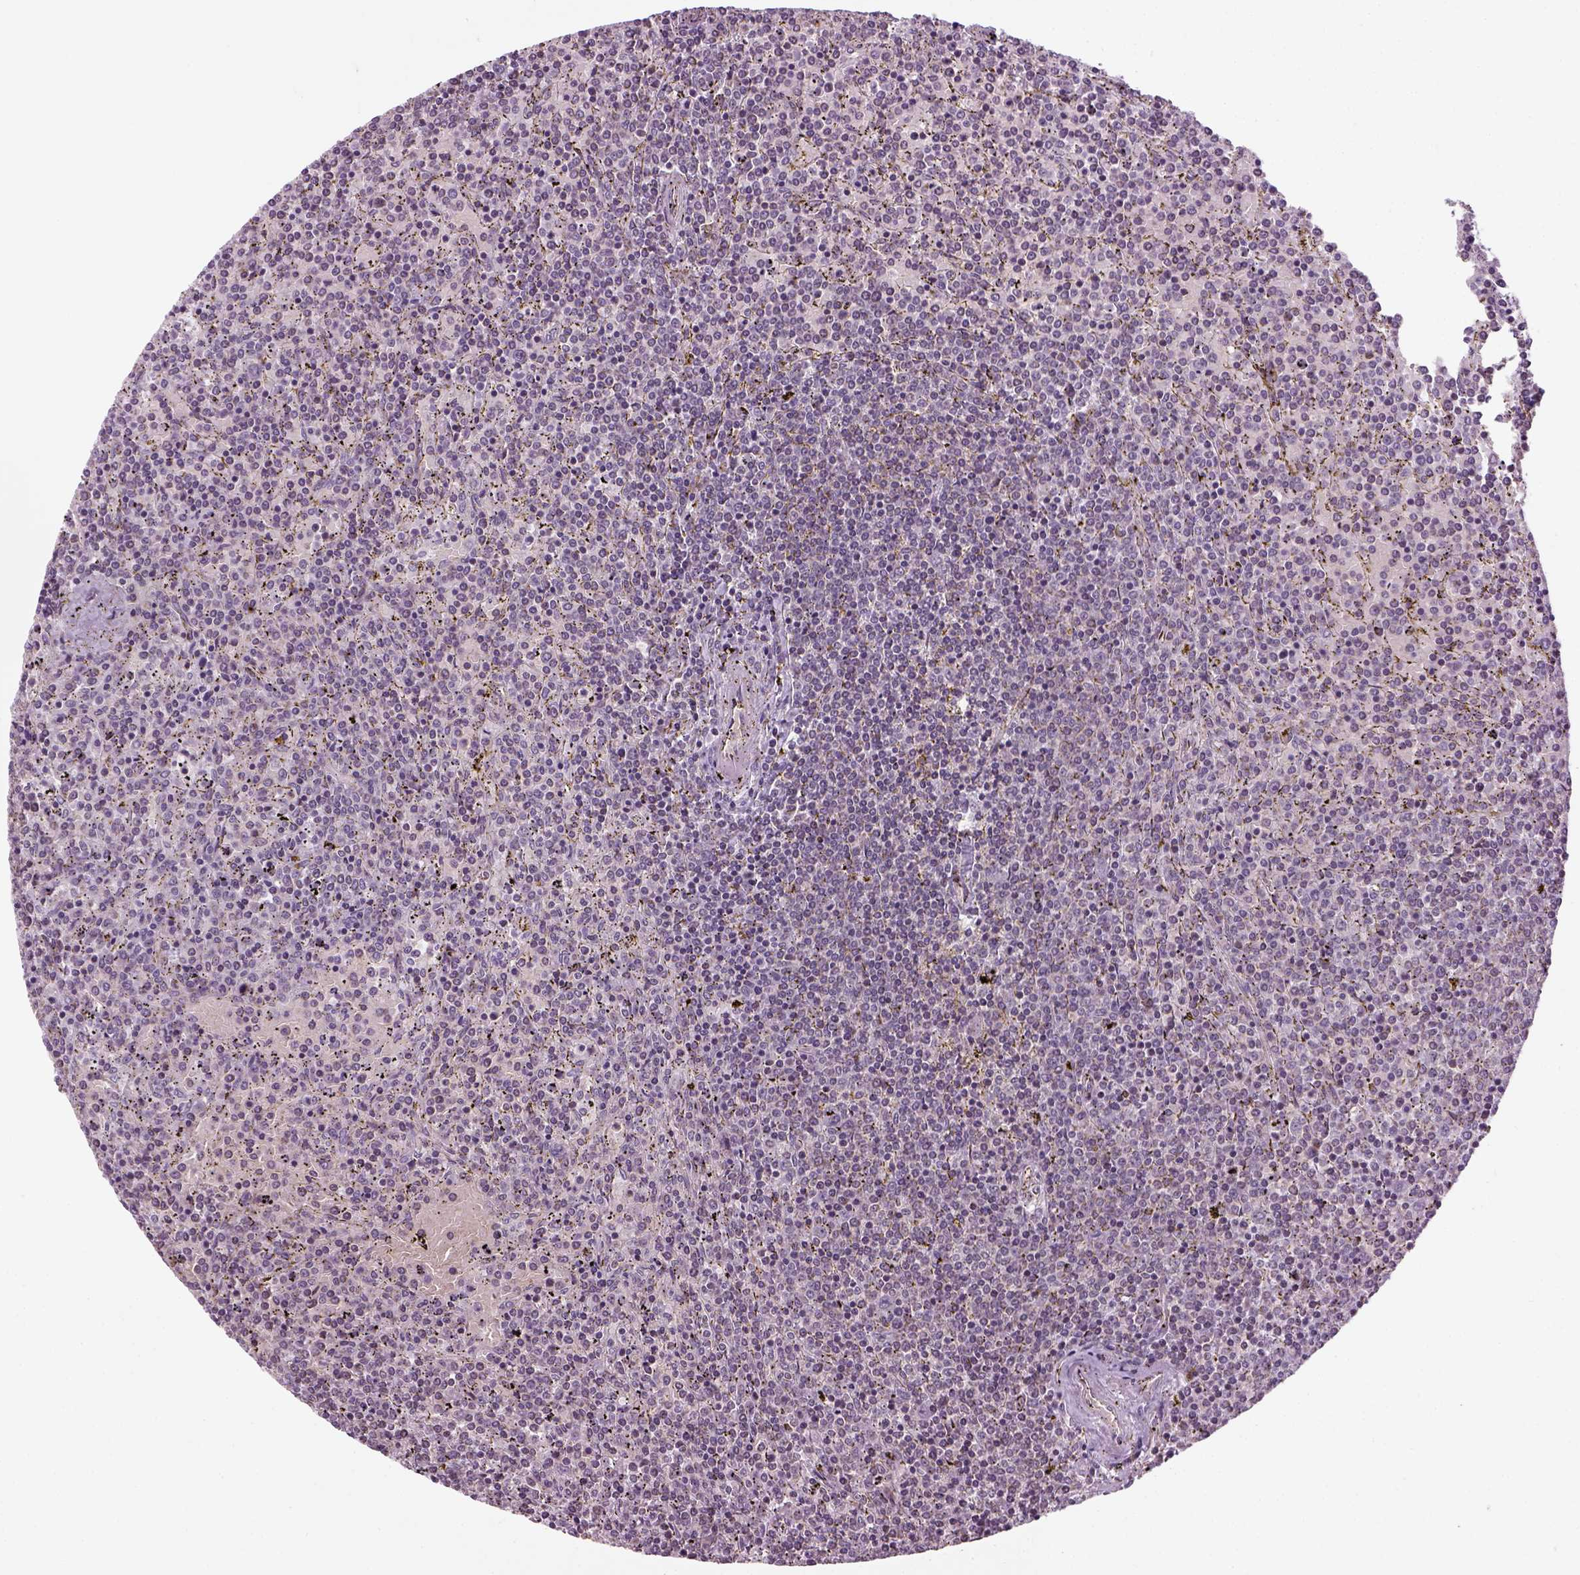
{"staining": {"intensity": "negative", "quantity": "none", "location": "none"}, "tissue": "lymphoma", "cell_type": "Tumor cells", "image_type": "cancer", "snomed": [{"axis": "morphology", "description": "Malignant lymphoma, non-Hodgkin's type, Low grade"}, {"axis": "topography", "description": "Spleen"}], "caption": "Tumor cells show no significant staining in low-grade malignant lymphoma, non-Hodgkin's type.", "gene": "XK", "patient": {"sex": "female", "age": 77}}